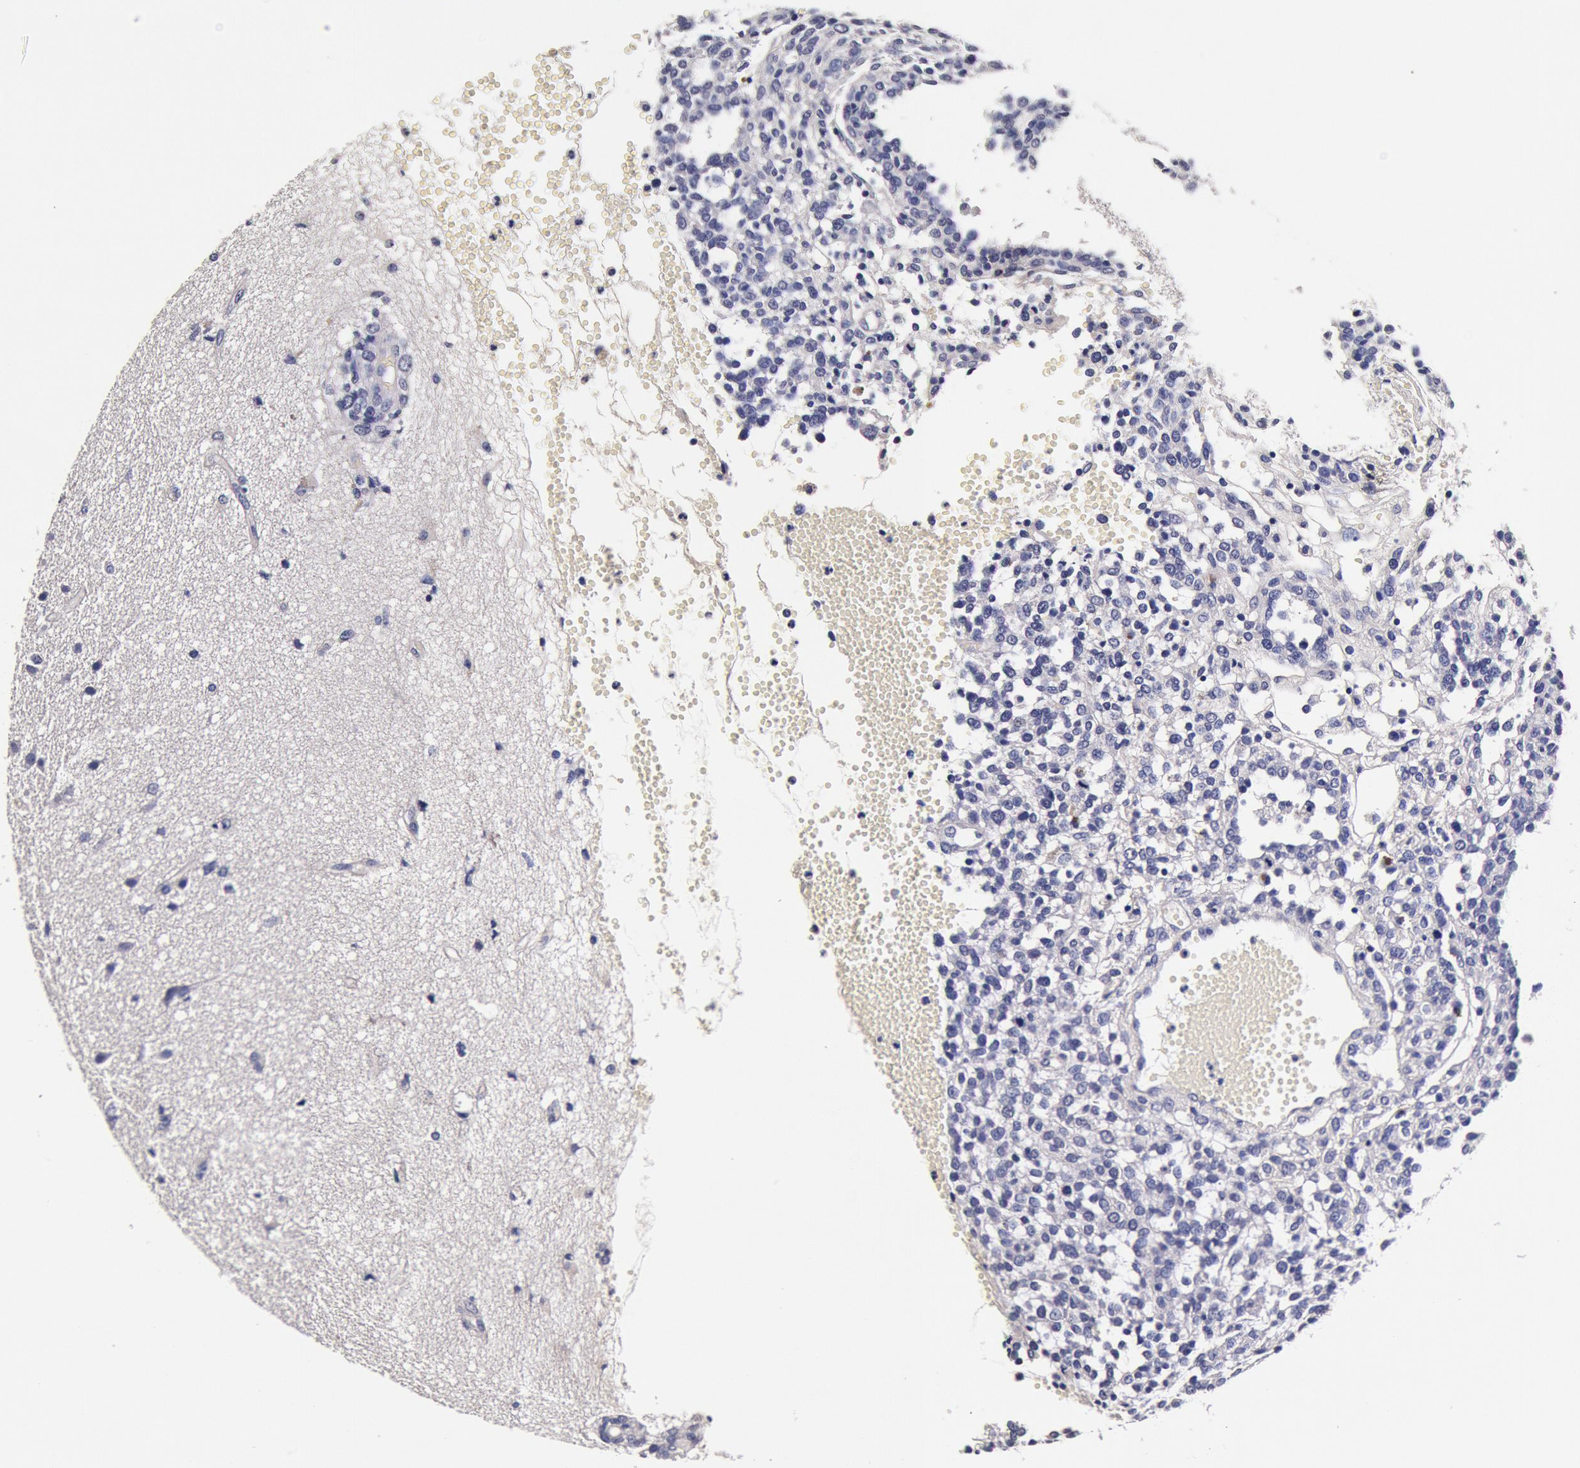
{"staining": {"intensity": "negative", "quantity": "none", "location": "none"}, "tissue": "glioma", "cell_type": "Tumor cells", "image_type": "cancer", "snomed": [{"axis": "morphology", "description": "Glioma, malignant, High grade"}, {"axis": "topography", "description": "Brain"}], "caption": "Immunohistochemical staining of glioma shows no significant staining in tumor cells. The staining was performed using DAB to visualize the protein expression in brown, while the nuclei were stained in blue with hematoxylin (Magnification: 20x).", "gene": "CCDC22", "patient": {"sex": "male", "age": 66}}